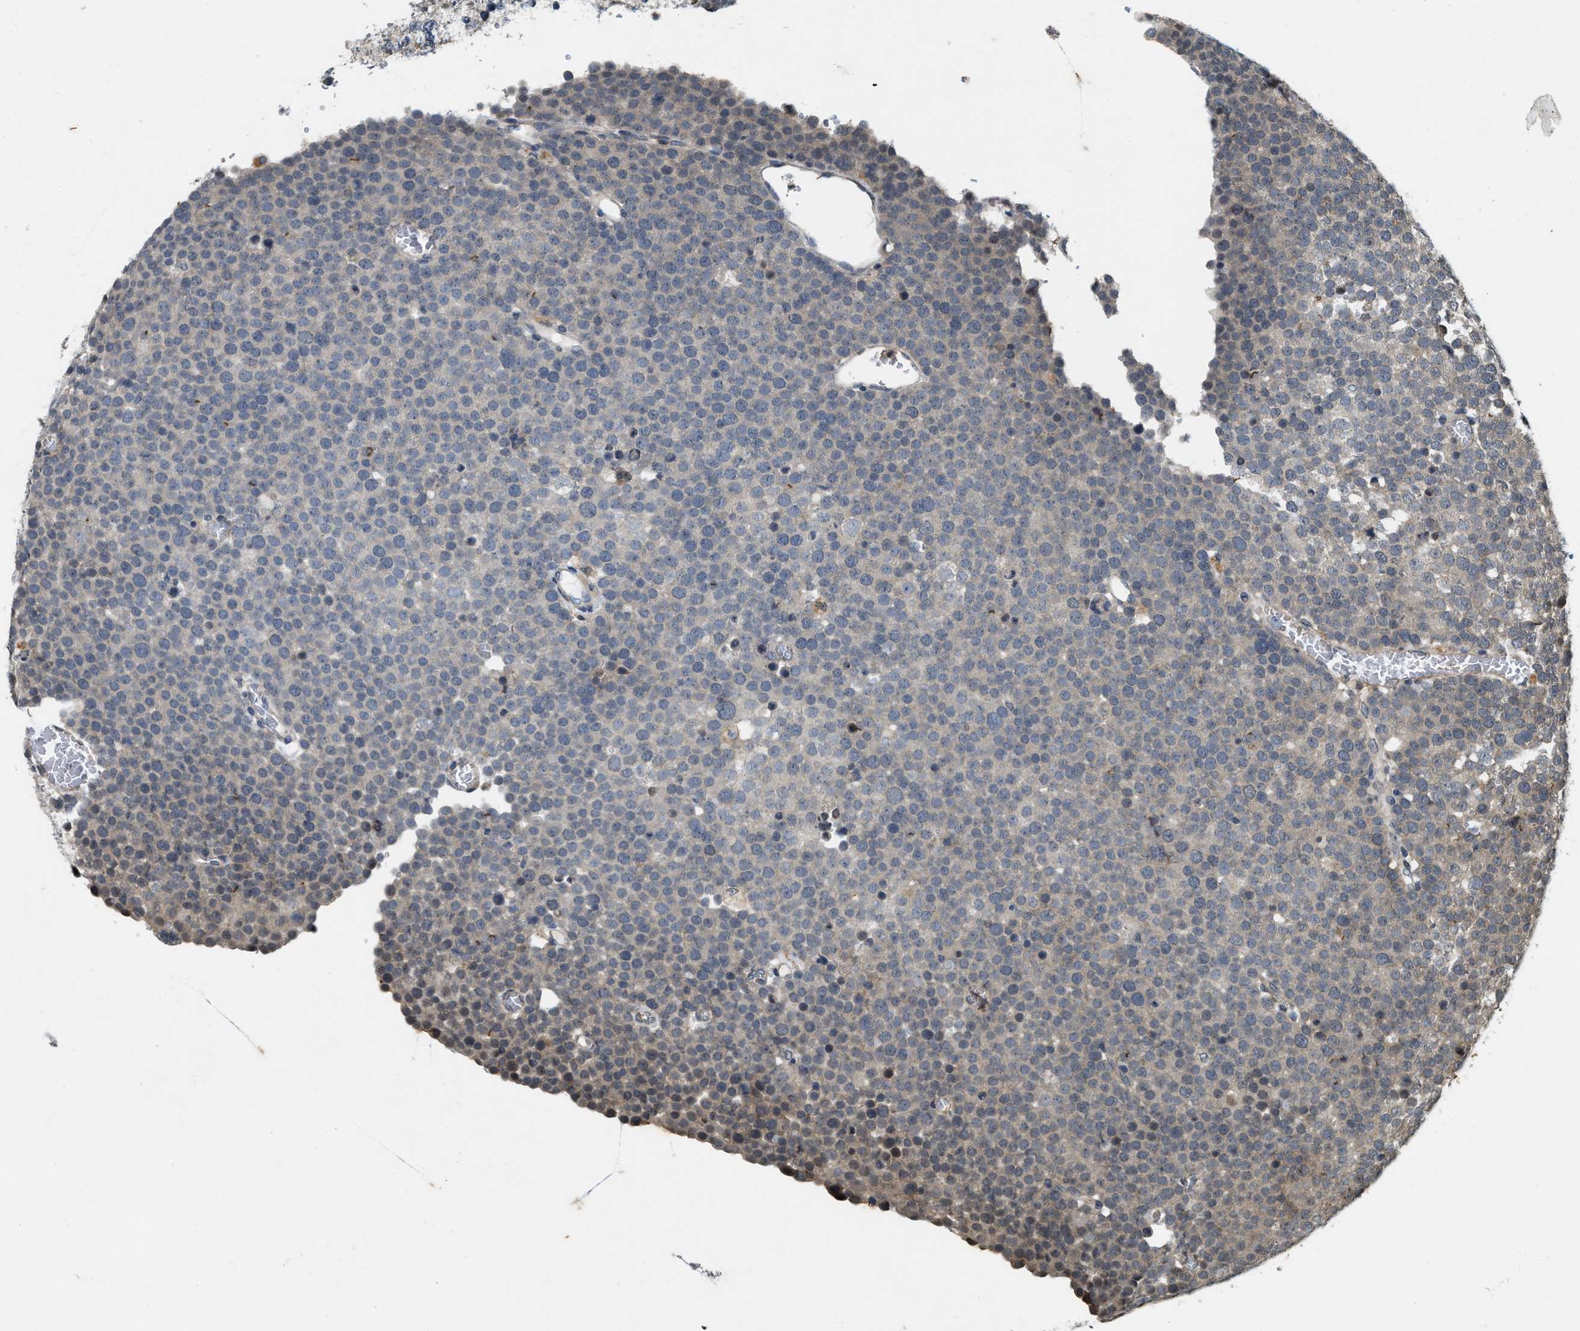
{"staining": {"intensity": "weak", "quantity": "25%-75%", "location": "cytoplasmic/membranous"}, "tissue": "testis cancer", "cell_type": "Tumor cells", "image_type": "cancer", "snomed": [{"axis": "morphology", "description": "Seminoma, NOS"}, {"axis": "topography", "description": "Testis"}], "caption": "A histopathology image showing weak cytoplasmic/membranous positivity in approximately 25%-75% of tumor cells in testis cancer, as visualized by brown immunohistochemical staining.", "gene": "KIF21A", "patient": {"sex": "male", "age": 71}}